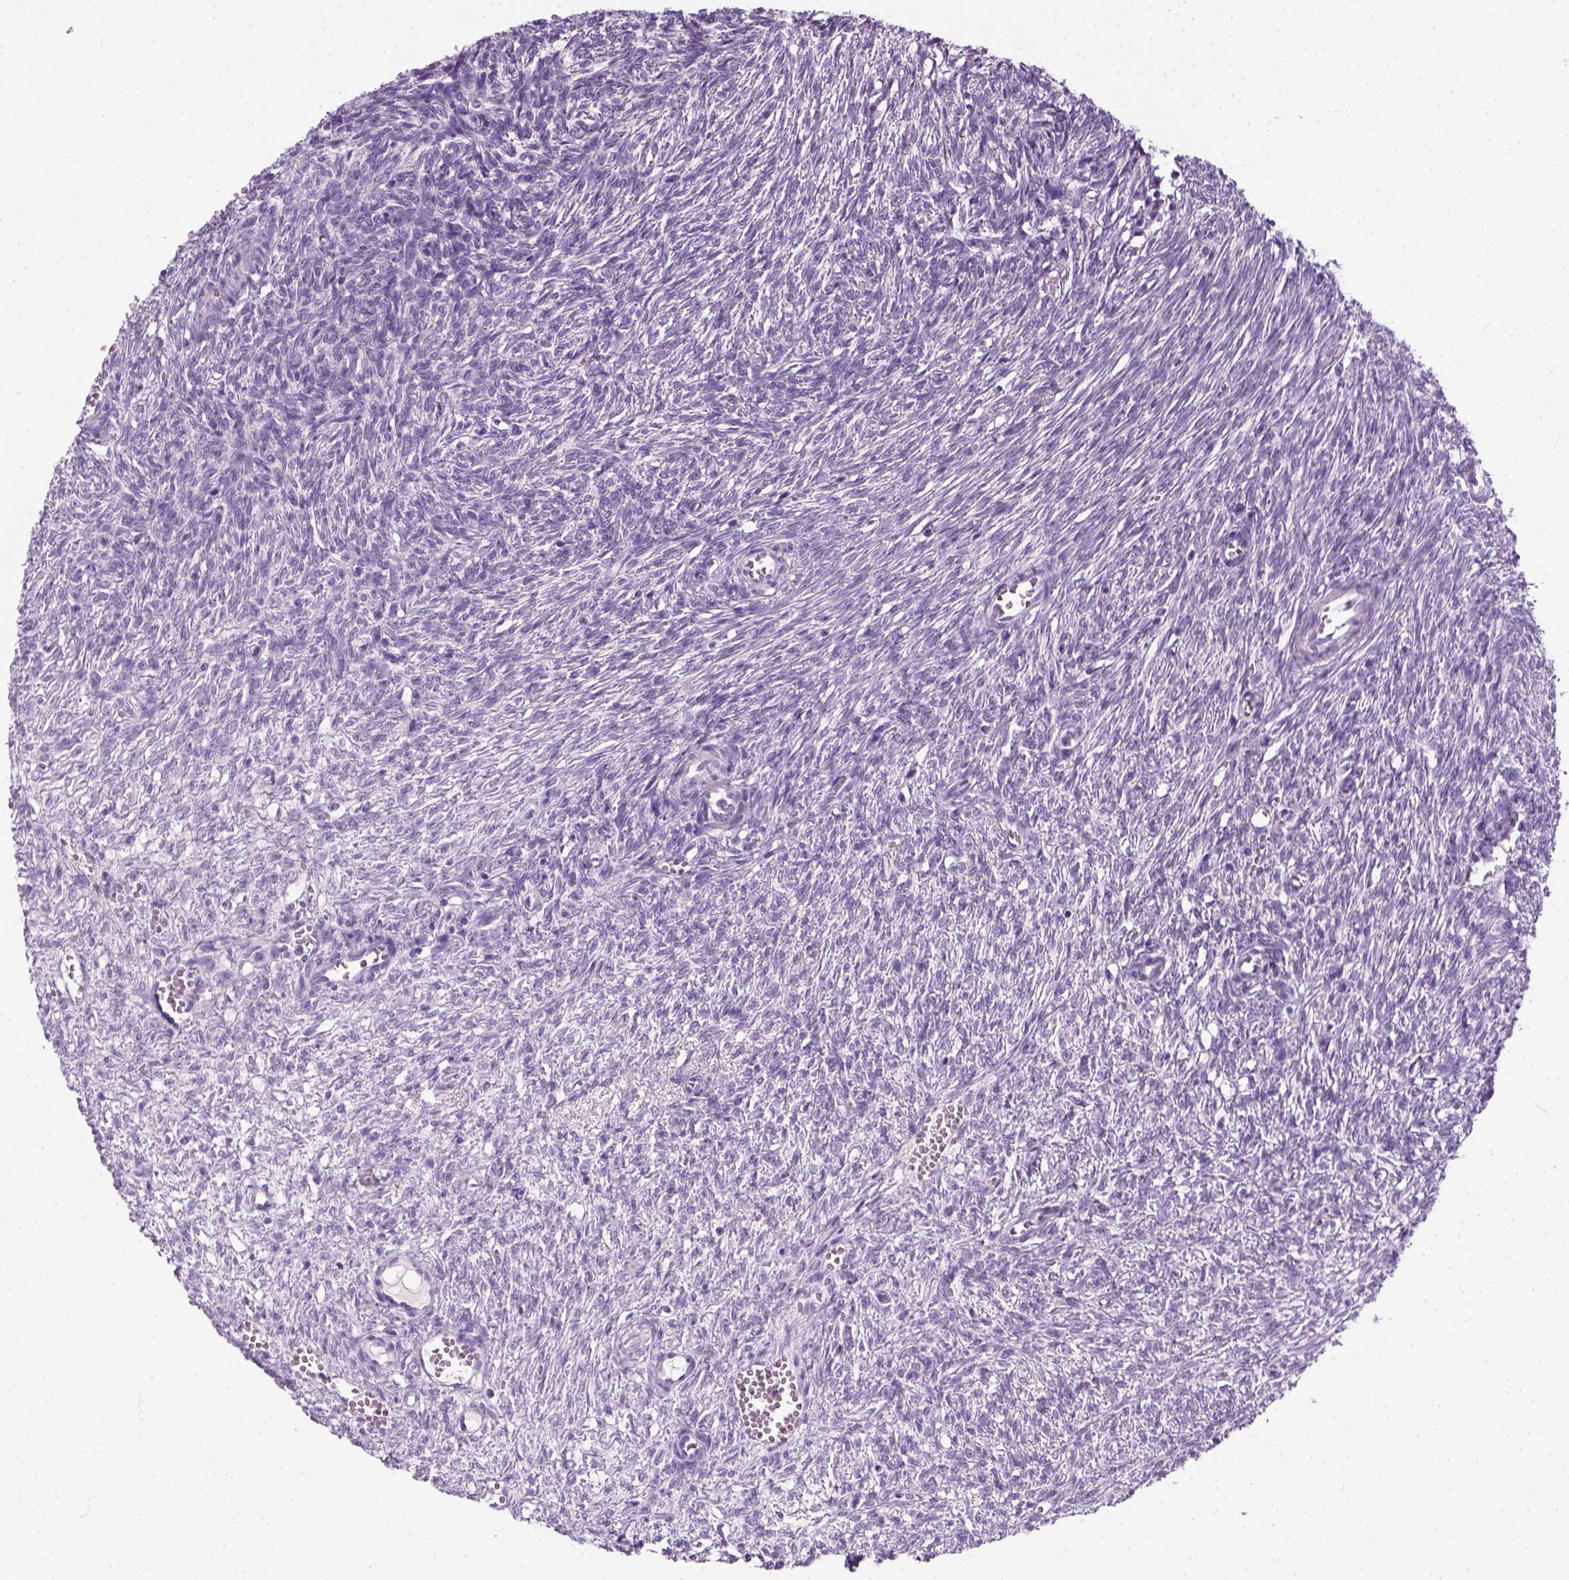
{"staining": {"intensity": "negative", "quantity": "none", "location": "none"}, "tissue": "ovary", "cell_type": "Ovarian stroma cells", "image_type": "normal", "snomed": [{"axis": "morphology", "description": "Normal tissue, NOS"}, {"axis": "topography", "description": "Ovary"}], "caption": "IHC histopathology image of normal ovary stained for a protein (brown), which shows no positivity in ovarian stroma cells.", "gene": "SLC12A5", "patient": {"sex": "female", "age": 46}}